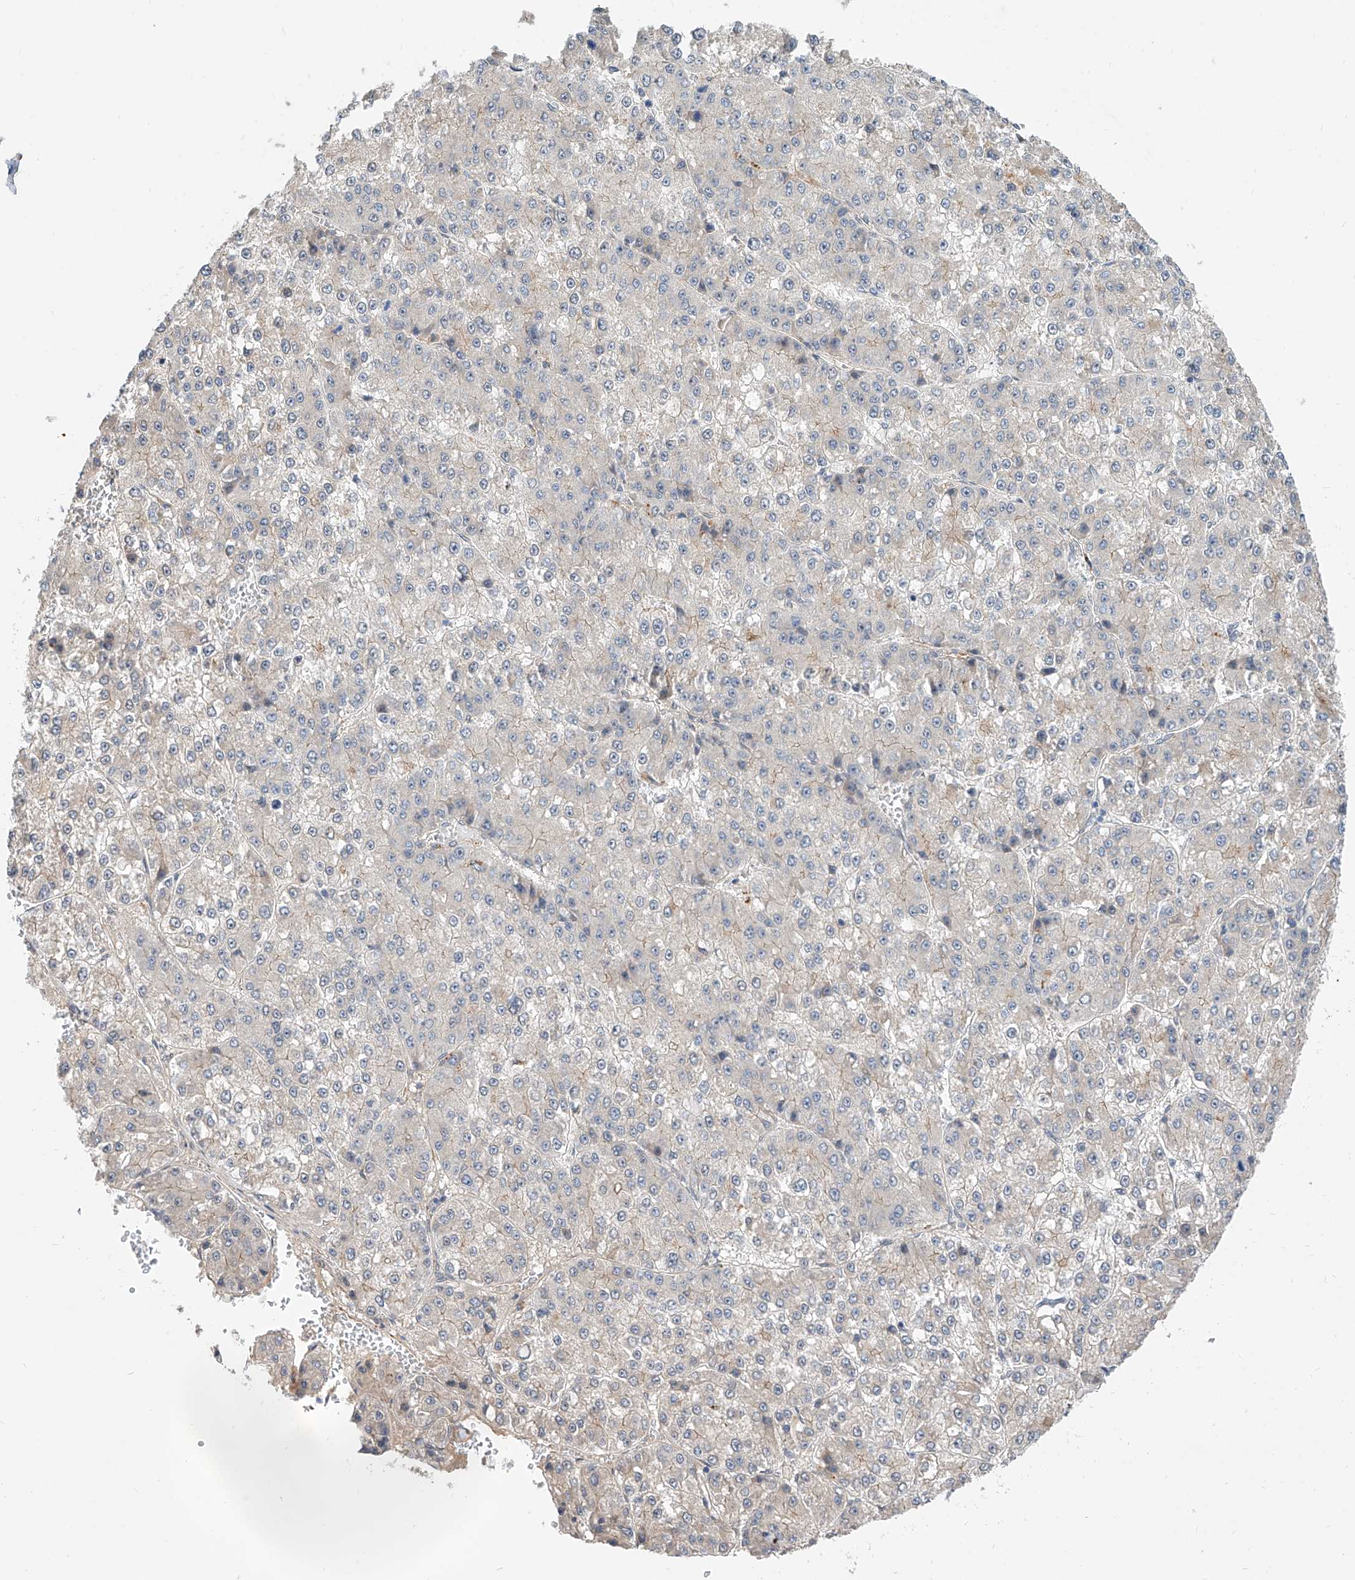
{"staining": {"intensity": "negative", "quantity": "none", "location": "none"}, "tissue": "liver cancer", "cell_type": "Tumor cells", "image_type": "cancer", "snomed": [{"axis": "morphology", "description": "Carcinoma, Hepatocellular, NOS"}, {"axis": "topography", "description": "Liver"}], "caption": "Histopathology image shows no significant protein staining in tumor cells of hepatocellular carcinoma (liver). (DAB (3,3'-diaminobenzidine) immunohistochemistry (IHC), high magnification).", "gene": "MAGEE2", "patient": {"sex": "female", "age": 73}}